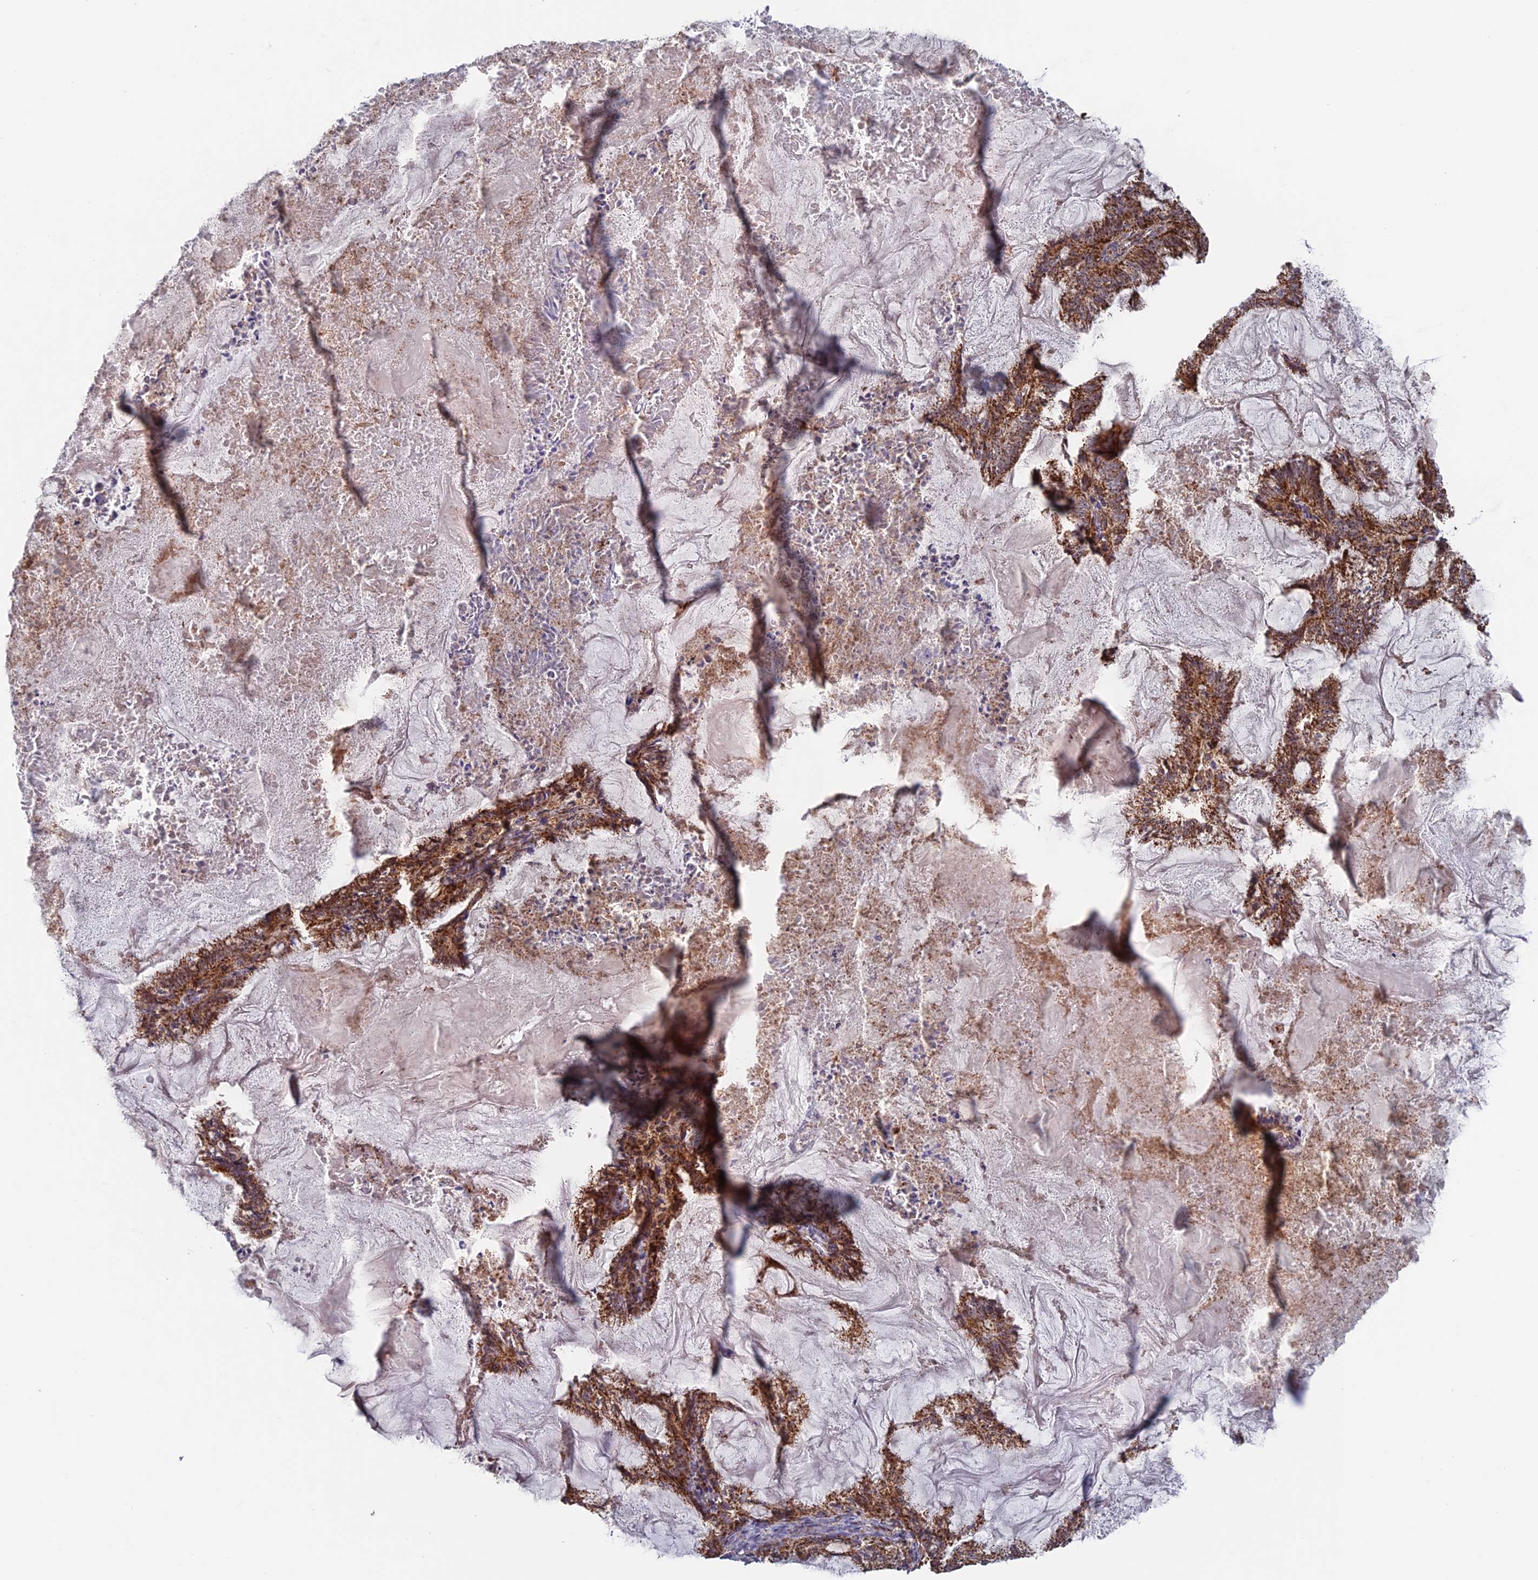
{"staining": {"intensity": "moderate", "quantity": ">75%", "location": "cytoplasmic/membranous"}, "tissue": "endometrial cancer", "cell_type": "Tumor cells", "image_type": "cancer", "snomed": [{"axis": "morphology", "description": "Adenocarcinoma, NOS"}, {"axis": "topography", "description": "Endometrium"}], "caption": "Immunohistochemistry (IHC) of endometrial adenocarcinoma exhibits medium levels of moderate cytoplasmic/membranous staining in about >75% of tumor cells. (DAB = brown stain, brightfield microscopy at high magnification).", "gene": "DTYMK", "patient": {"sex": "female", "age": 86}}